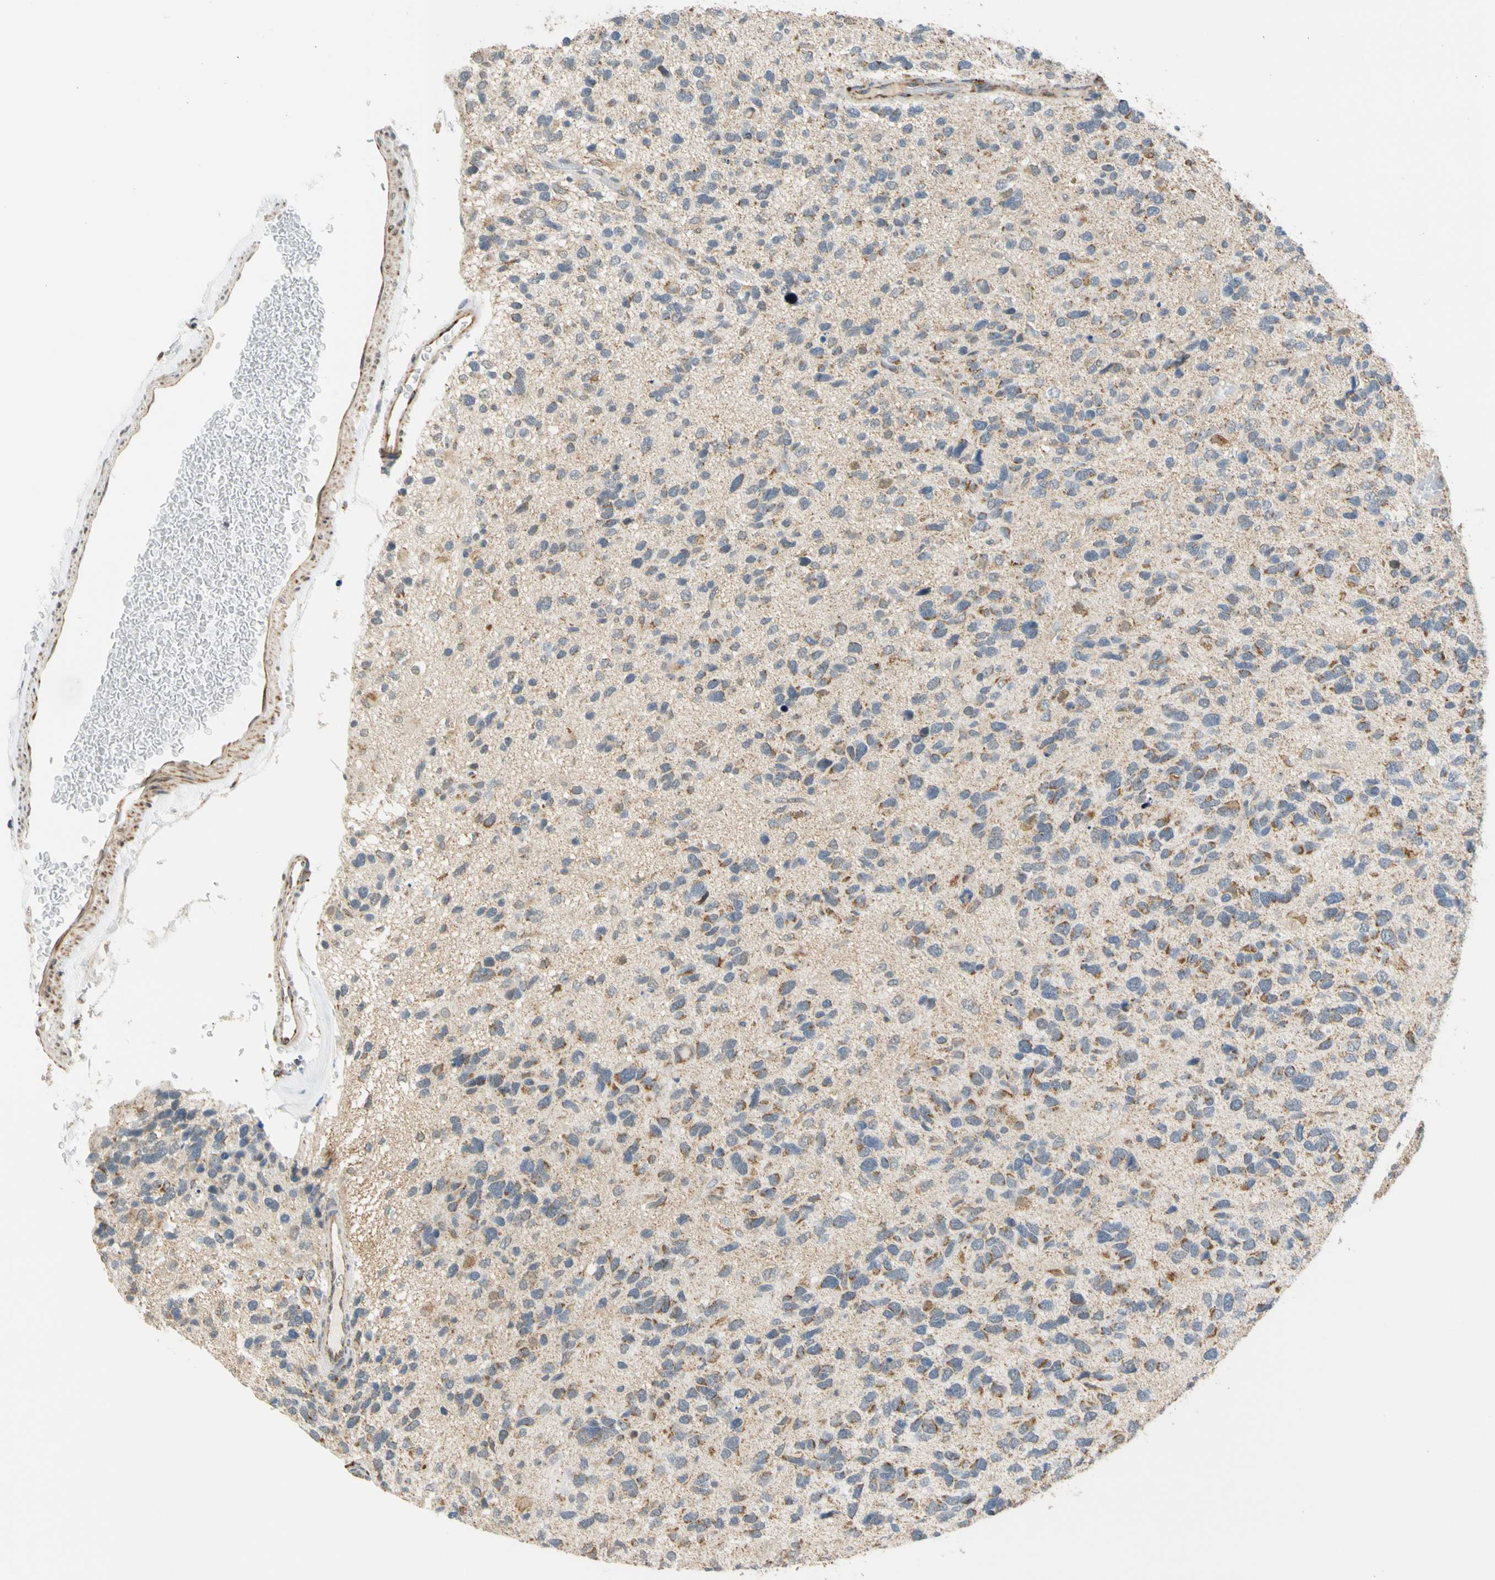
{"staining": {"intensity": "weak", "quantity": "25%-75%", "location": "cytoplasmic/membranous"}, "tissue": "glioma", "cell_type": "Tumor cells", "image_type": "cancer", "snomed": [{"axis": "morphology", "description": "Glioma, malignant, High grade"}, {"axis": "topography", "description": "Brain"}], "caption": "IHC (DAB) staining of malignant glioma (high-grade) demonstrates weak cytoplasmic/membranous protein staining in approximately 25%-75% of tumor cells.", "gene": "SFXN3", "patient": {"sex": "female", "age": 58}}